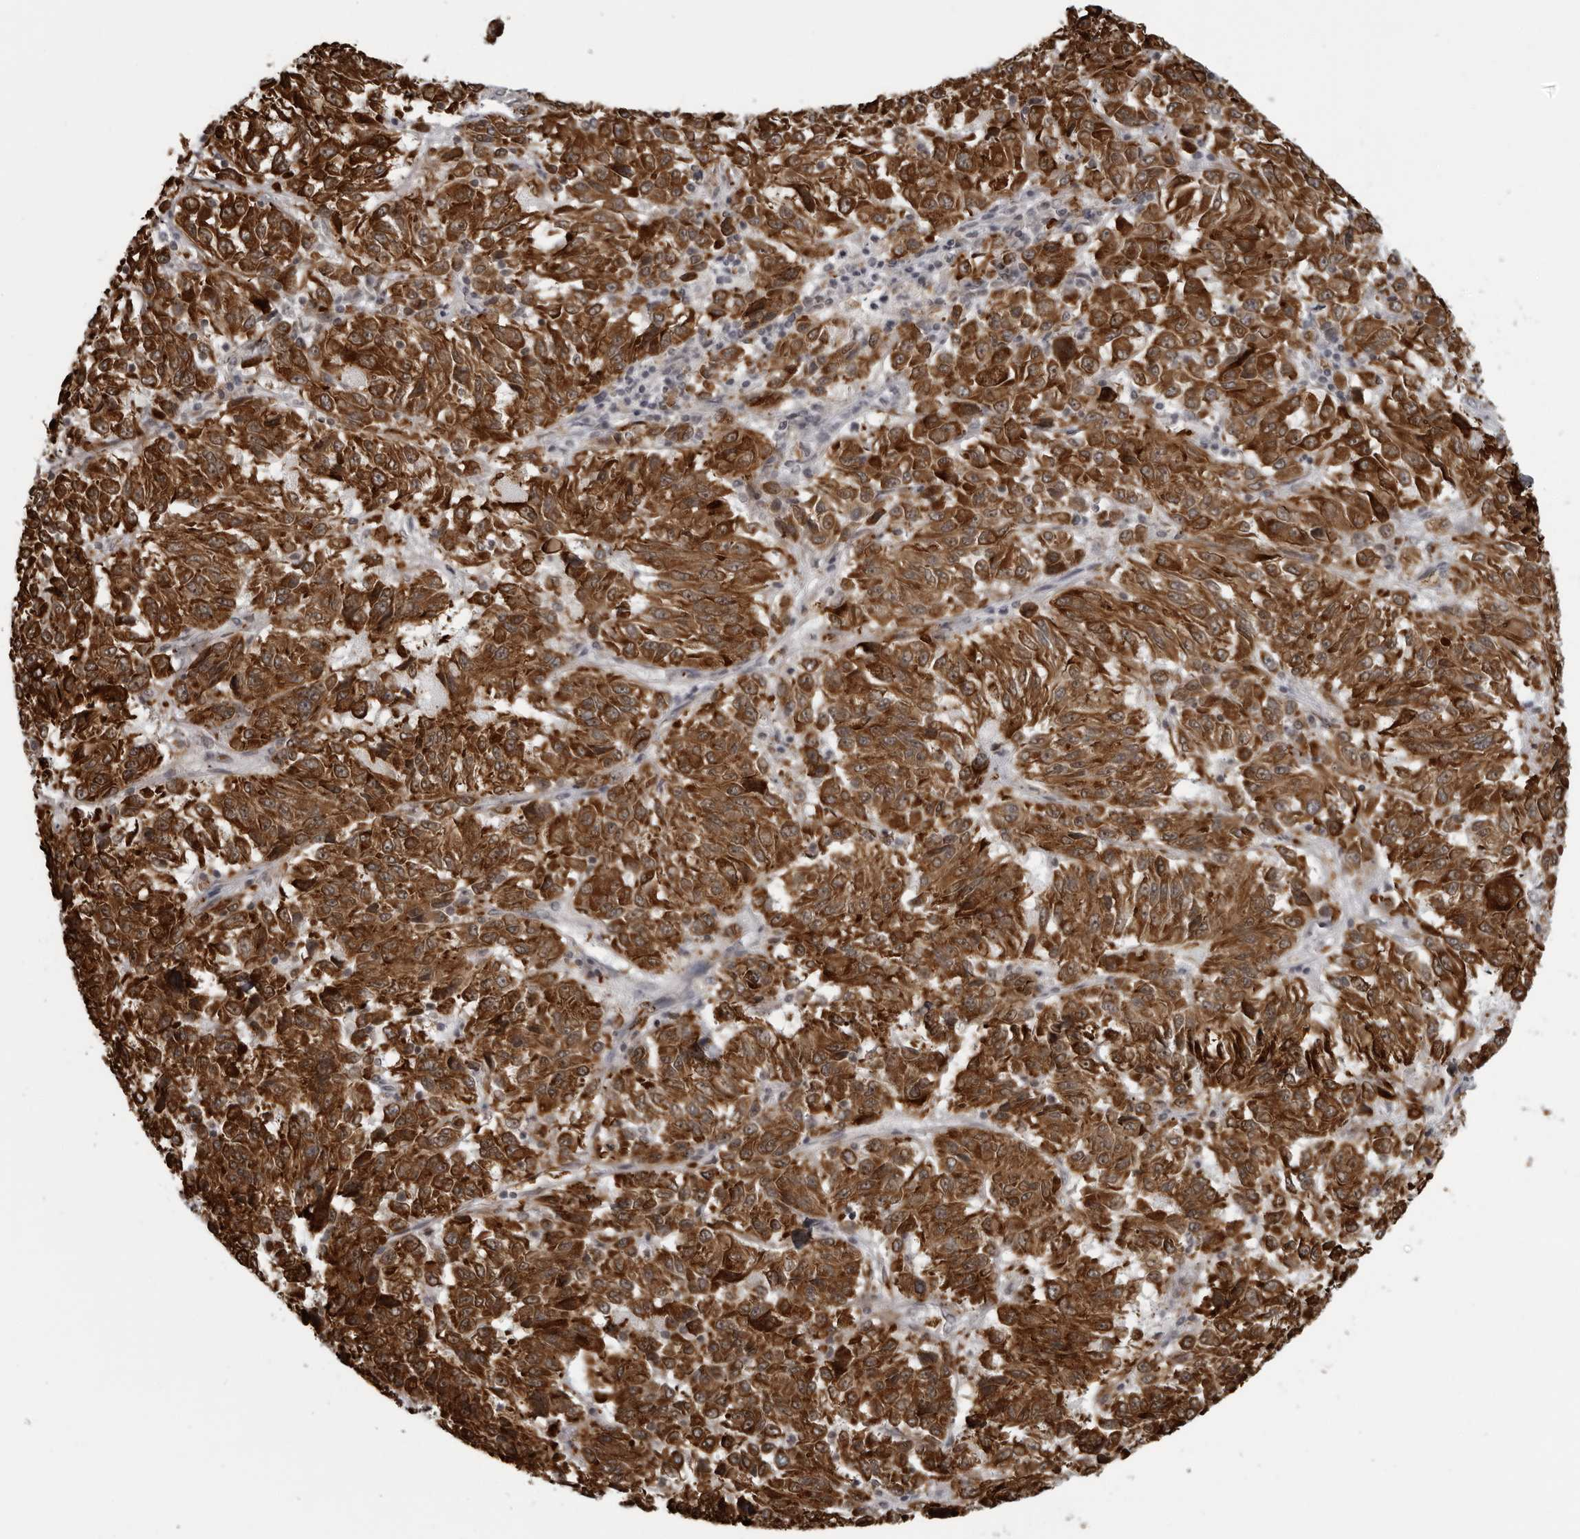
{"staining": {"intensity": "strong", "quantity": ">75%", "location": "cytoplasmic/membranous"}, "tissue": "melanoma", "cell_type": "Tumor cells", "image_type": "cancer", "snomed": [{"axis": "morphology", "description": "Malignant melanoma, Metastatic site"}, {"axis": "topography", "description": "Lung"}], "caption": "Immunohistochemical staining of melanoma exhibits high levels of strong cytoplasmic/membranous protein positivity in about >75% of tumor cells.", "gene": "THOP1", "patient": {"sex": "male", "age": 64}}